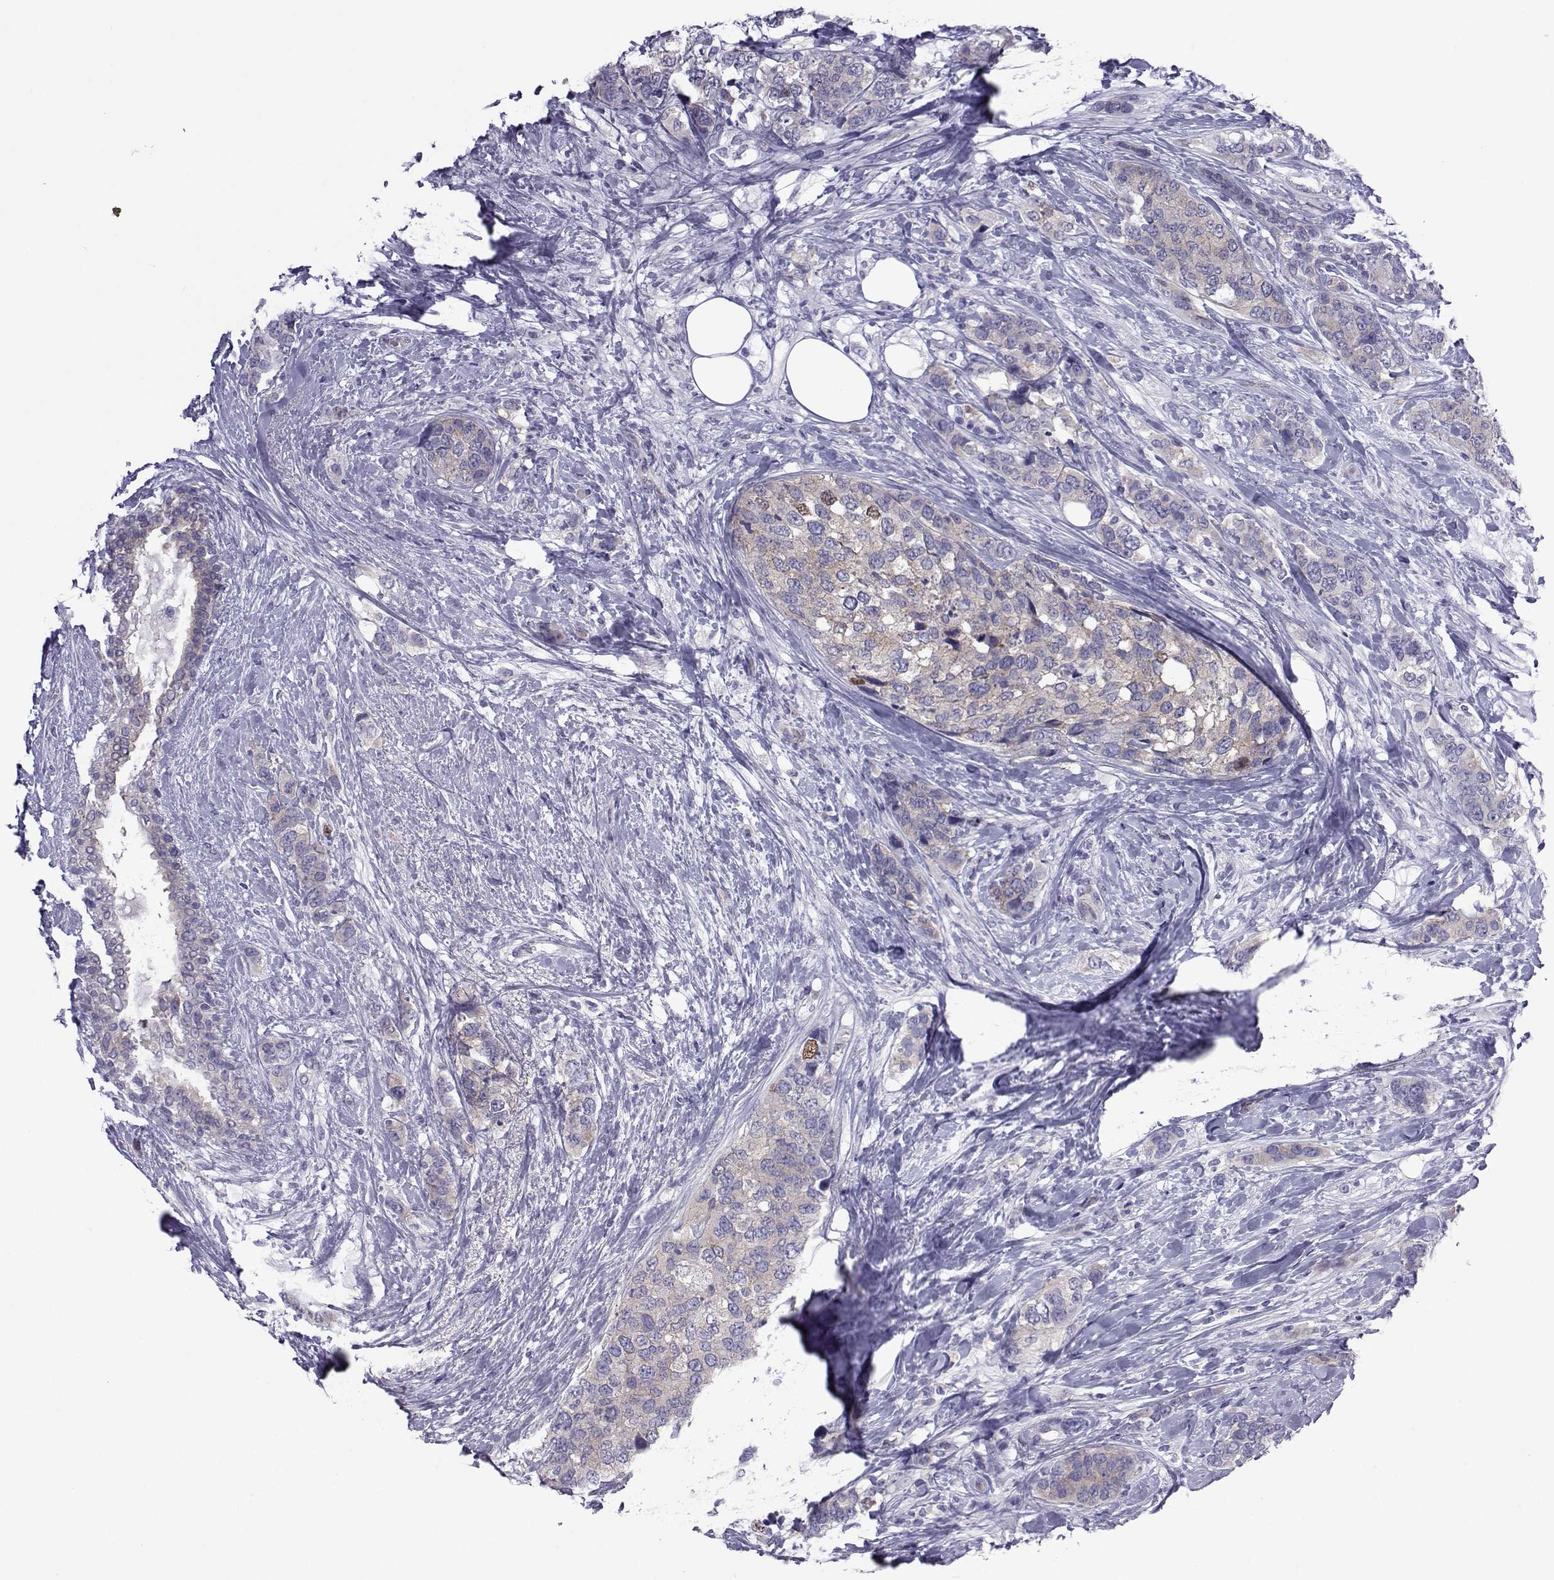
{"staining": {"intensity": "strong", "quantity": "<25%", "location": "nuclear"}, "tissue": "breast cancer", "cell_type": "Tumor cells", "image_type": "cancer", "snomed": [{"axis": "morphology", "description": "Lobular carcinoma"}, {"axis": "topography", "description": "Breast"}], "caption": "There is medium levels of strong nuclear expression in tumor cells of lobular carcinoma (breast), as demonstrated by immunohistochemical staining (brown color).", "gene": "COL22A1", "patient": {"sex": "female", "age": 59}}